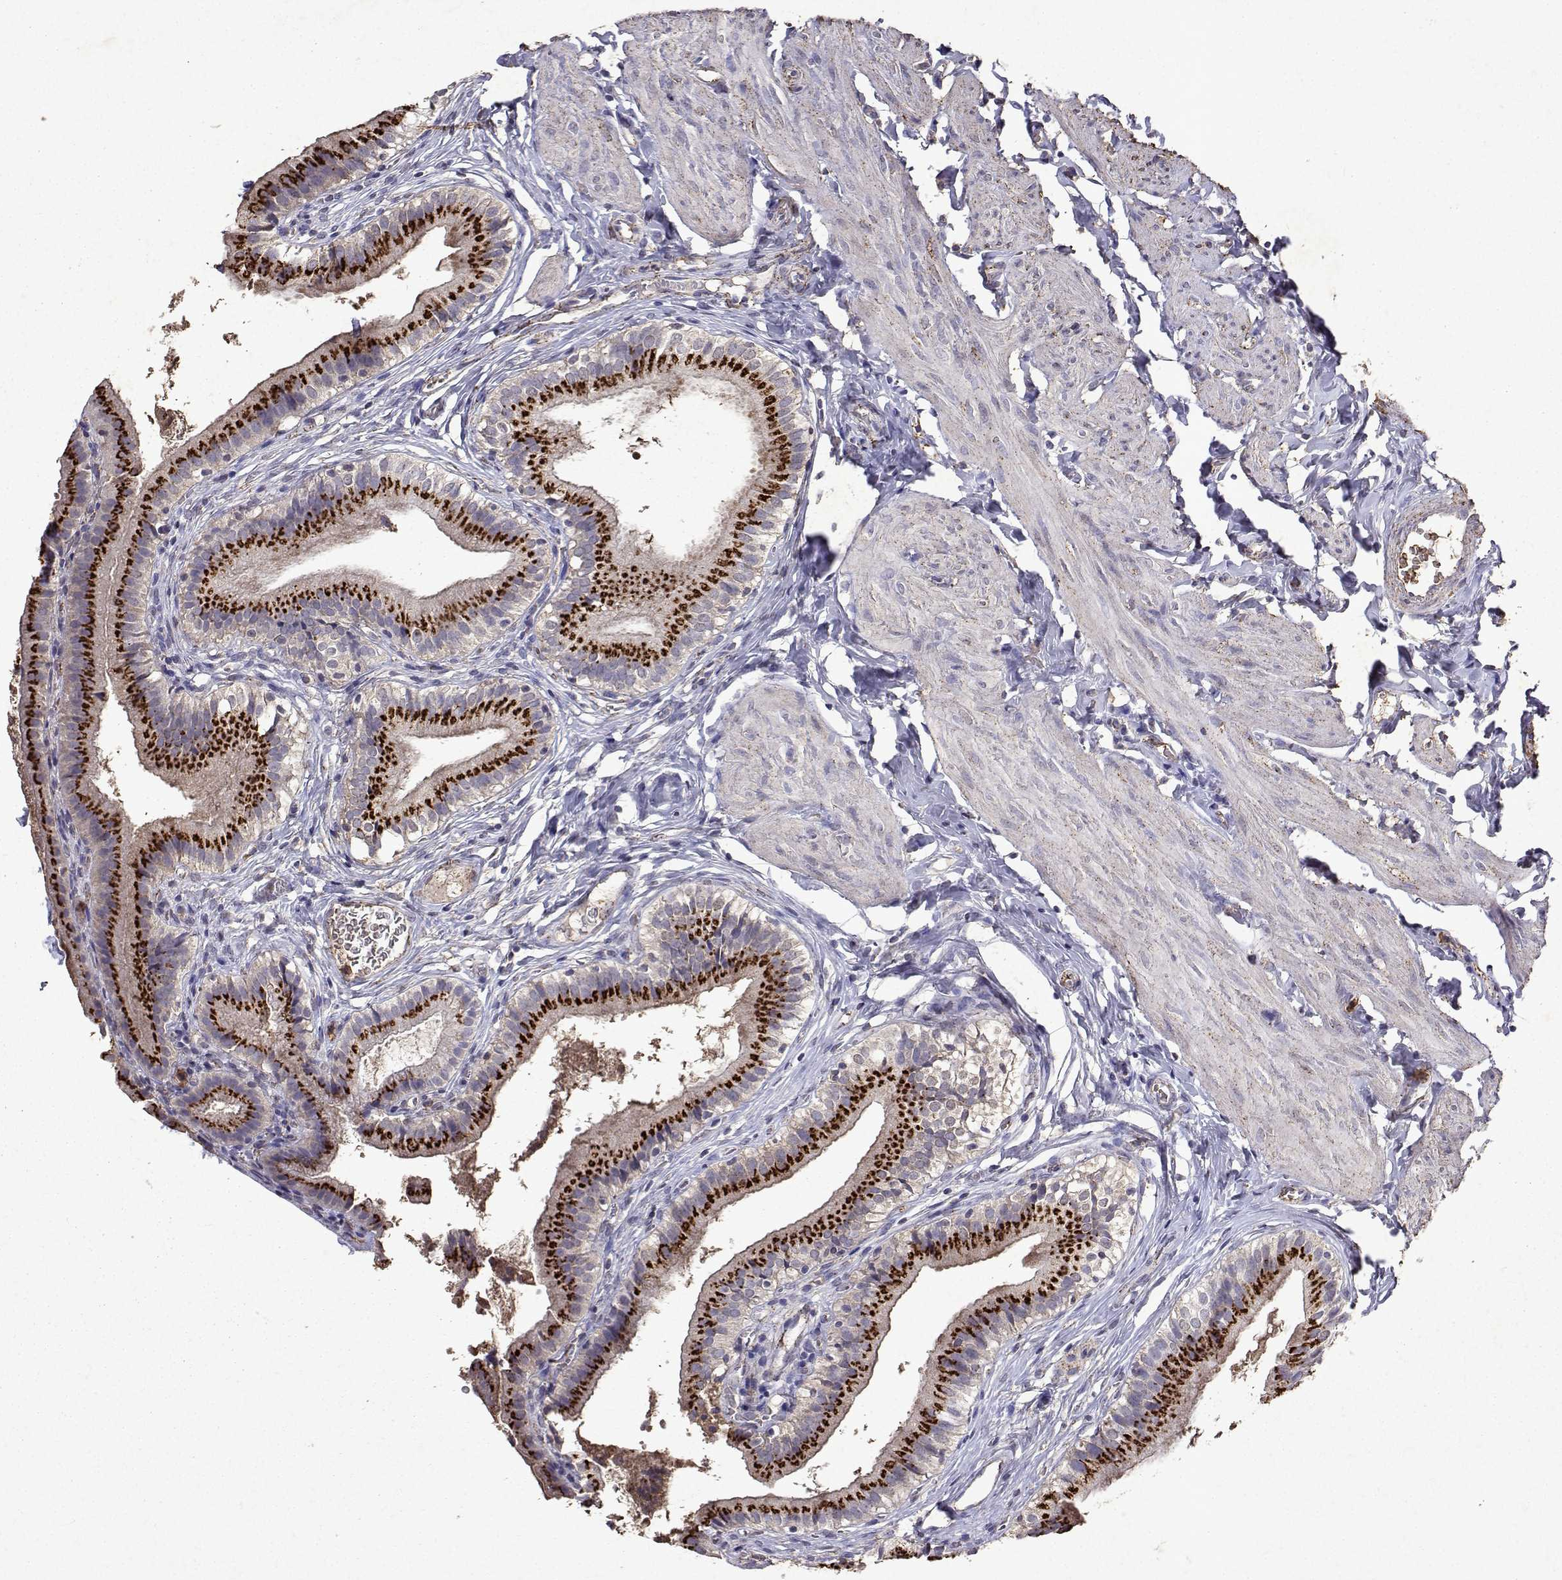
{"staining": {"intensity": "strong", "quantity": "25%-75%", "location": "cytoplasmic/membranous"}, "tissue": "gallbladder", "cell_type": "Glandular cells", "image_type": "normal", "snomed": [{"axis": "morphology", "description": "Normal tissue, NOS"}, {"axis": "topography", "description": "Gallbladder"}], "caption": "Immunohistochemical staining of unremarkable gallbladder exhibits strong cytoplasmic/membranous protein staining in about 25%-75% of glandular cells.", "gene": "DUSP28", "patient": {"sex": "female", "age": 47}}